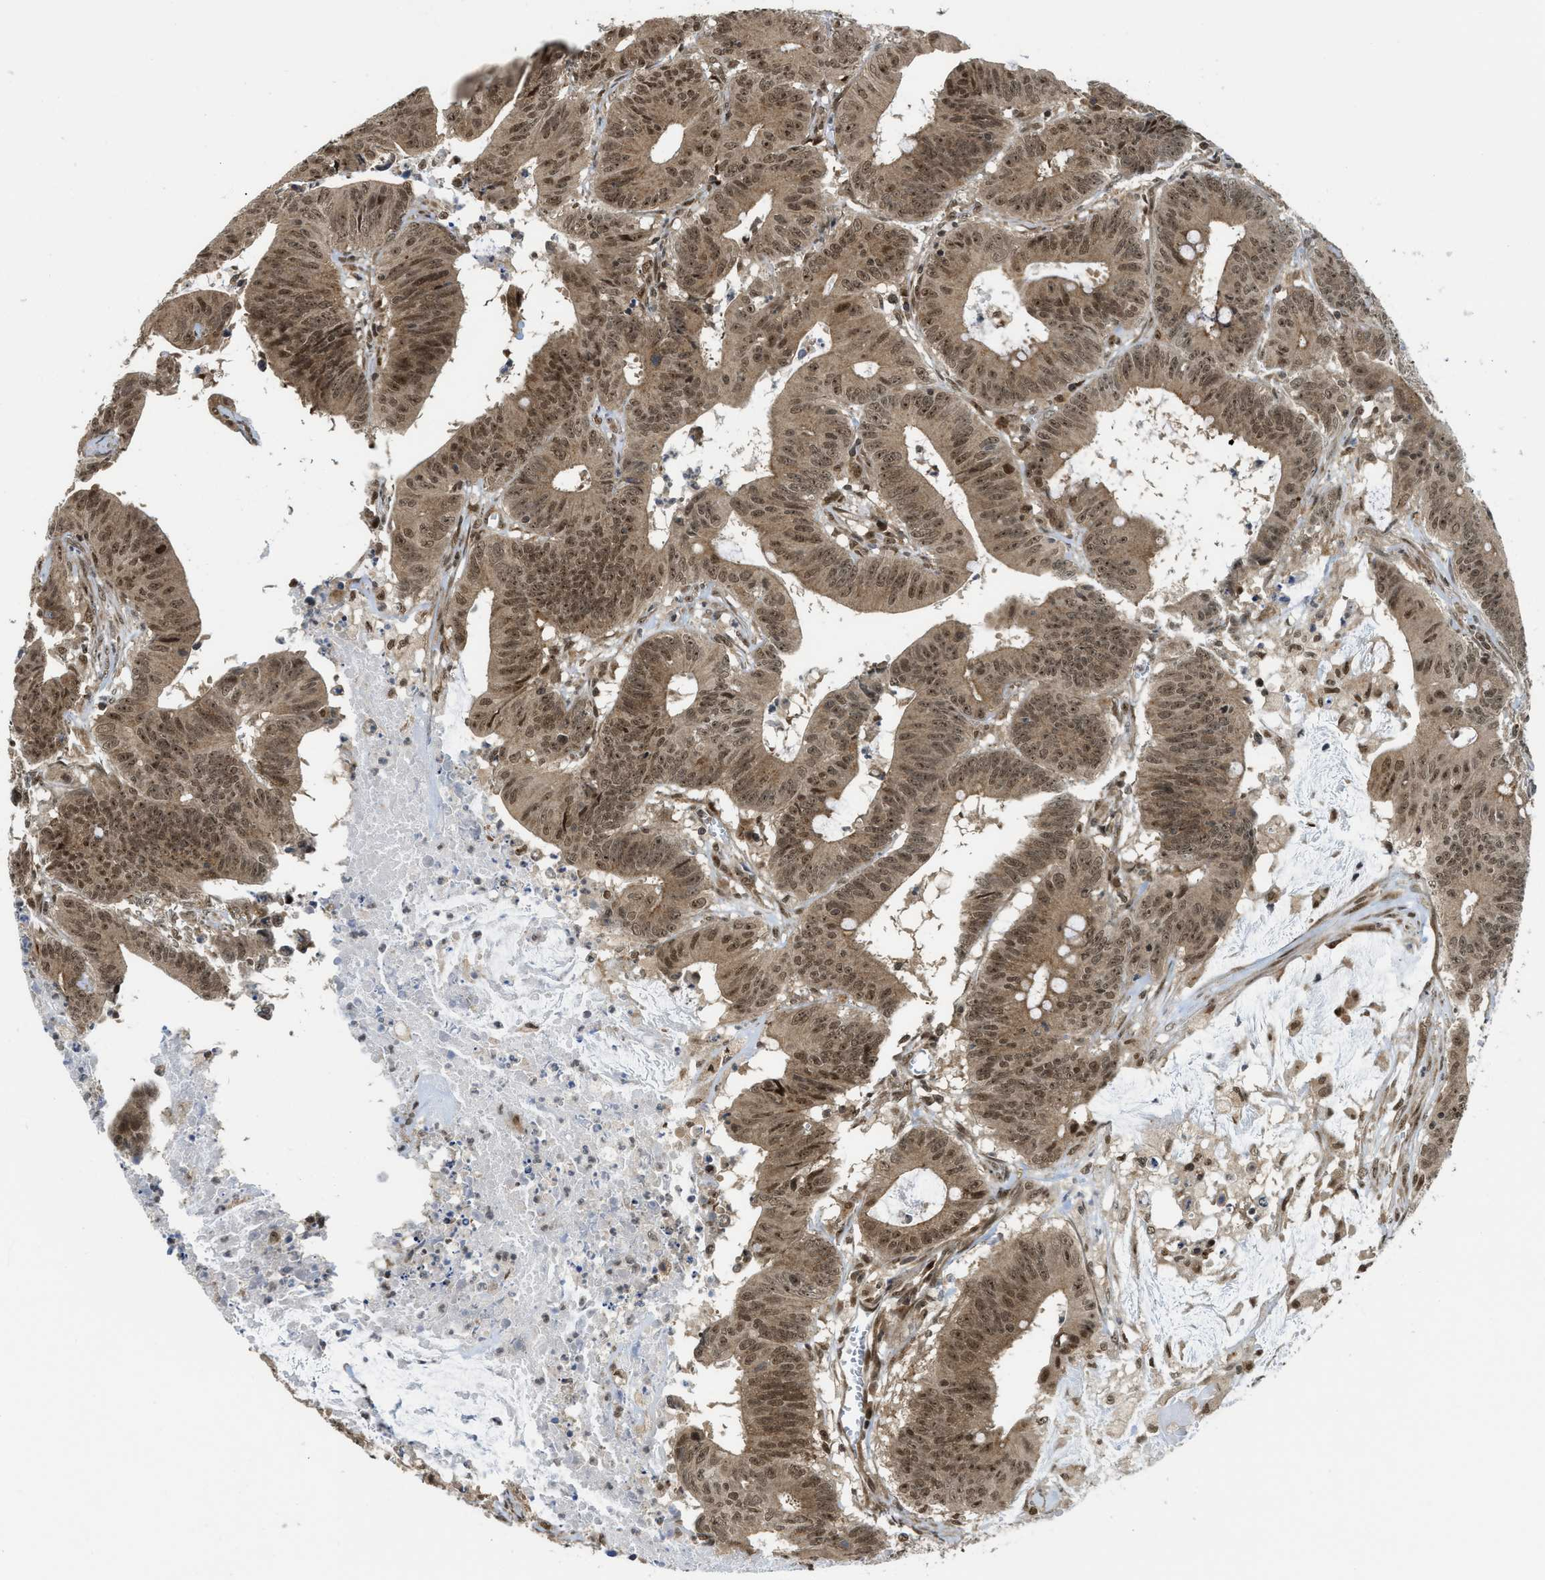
{"staining": {"intensity": "moderate", "quantity": ">75%", "location": "cytoplasmic/membranous,nuclear"}, "tissue": "colorectal cancer", "cell_type": "Tumor cells", "image_type": "cancer", "snomed": [{"axis": "morphology", "description": "Adenocarcinoma, NOS"}, {"axis": "topography", "description": "Colon"}], "caption": "Immunohistochemical staining of human colorectal cancer (adenocarcinoma) shows medium levels of moderate cytoplasmic/membranous and nuclear protein expression in approximately >75% of tumor cells.", "gene": "TACC1", "patient": {"sex": "male", "age": 45}}